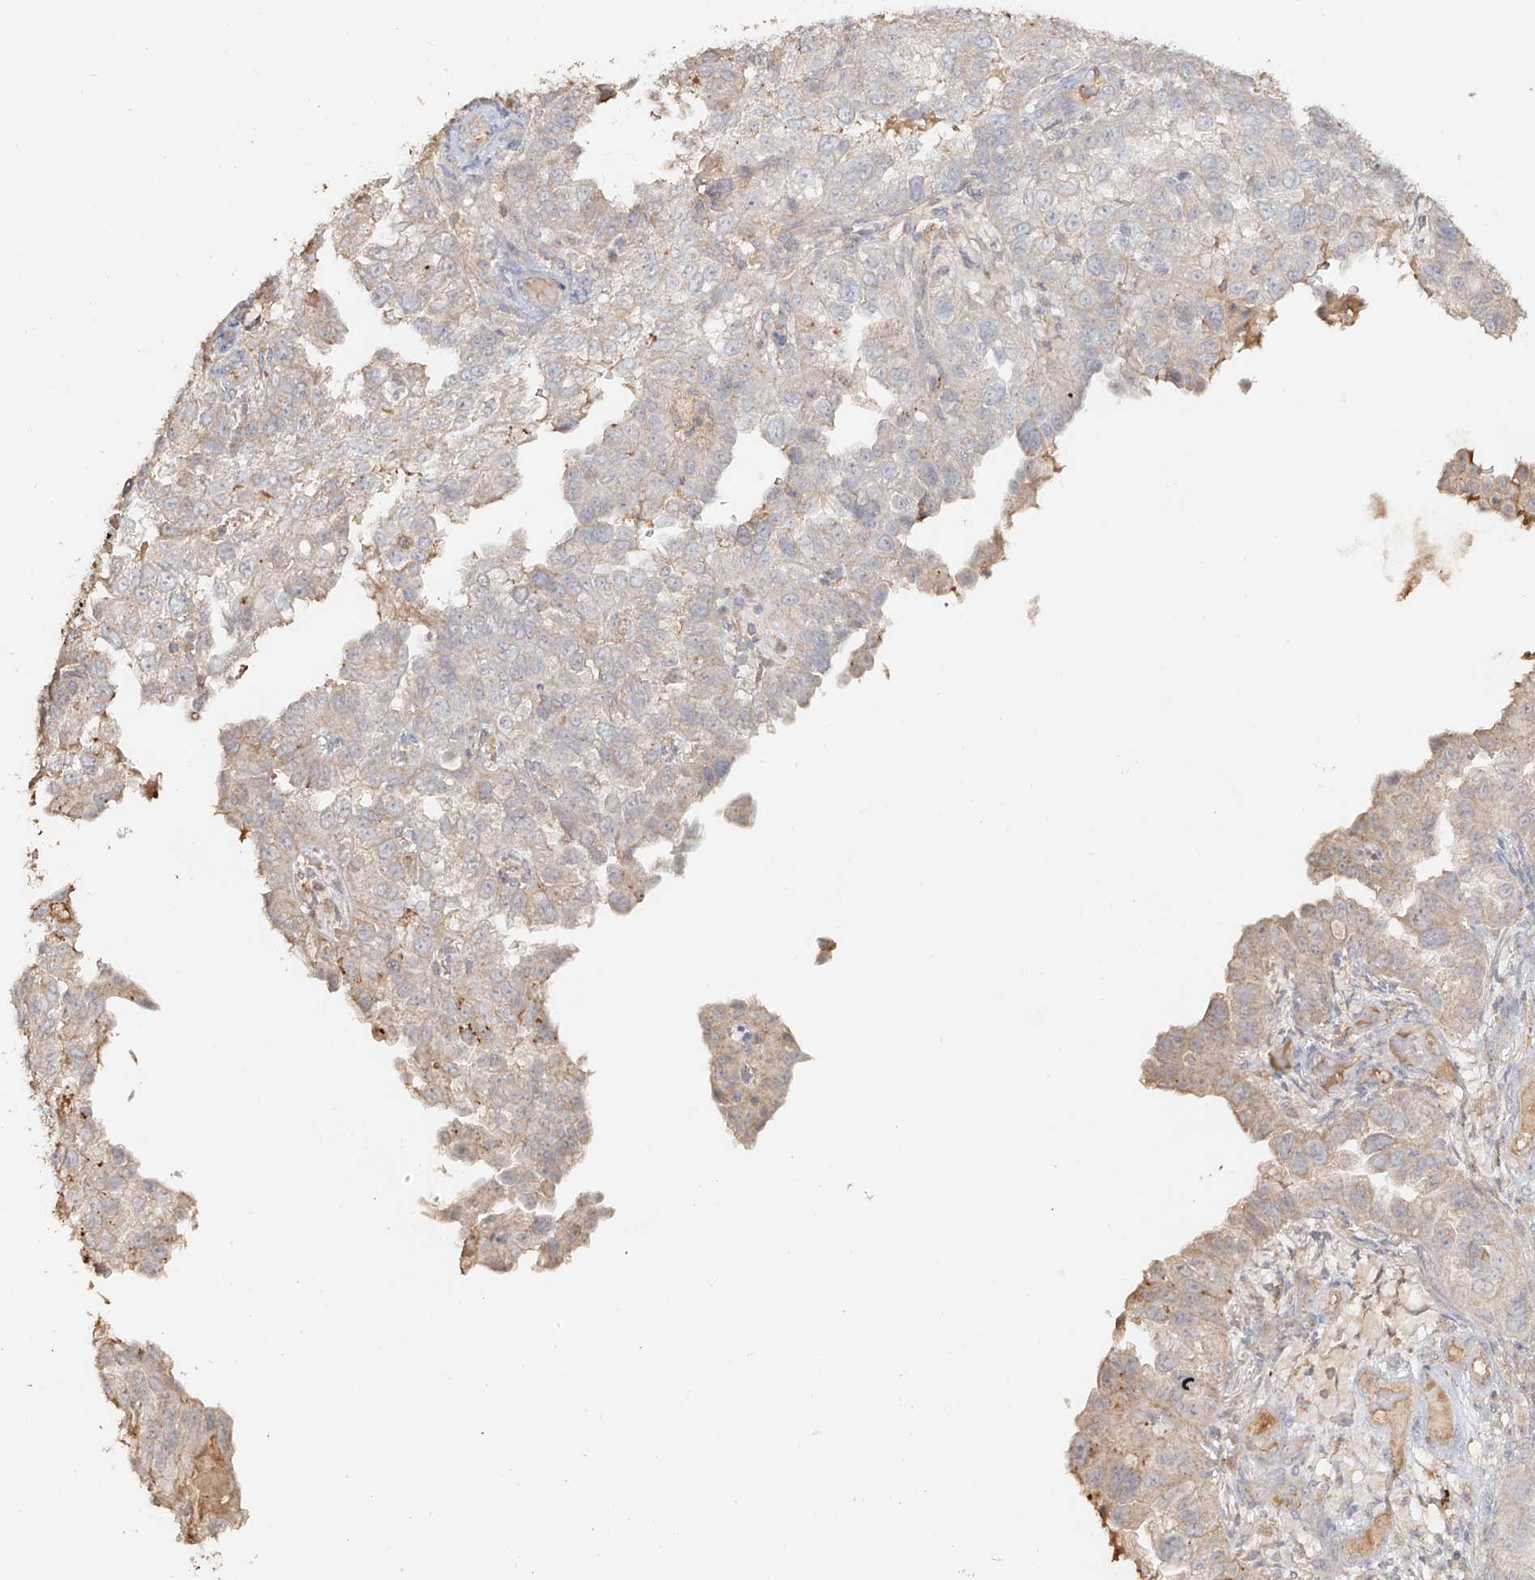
{"staining": {"intensity": "negative", "quantity": "none", "location": "none"}, "tissue": "endometrial cancer", "cell_type": "Tumor cells", "image_type": "cancer", "snomed": [{"axis": "morphology", "description": "Adenocarcinoma, NOS"}, {"axis": "topography", "description": "Endometrium"}], "caption": "The immunohistochemistry (IHC) photomicrograph has no significant staining in tumor cells of endometrial cancer (adenocarcinoma) tissue.", "gene": "NPHS1", "patient": {"sex": "female", "age": 85}}